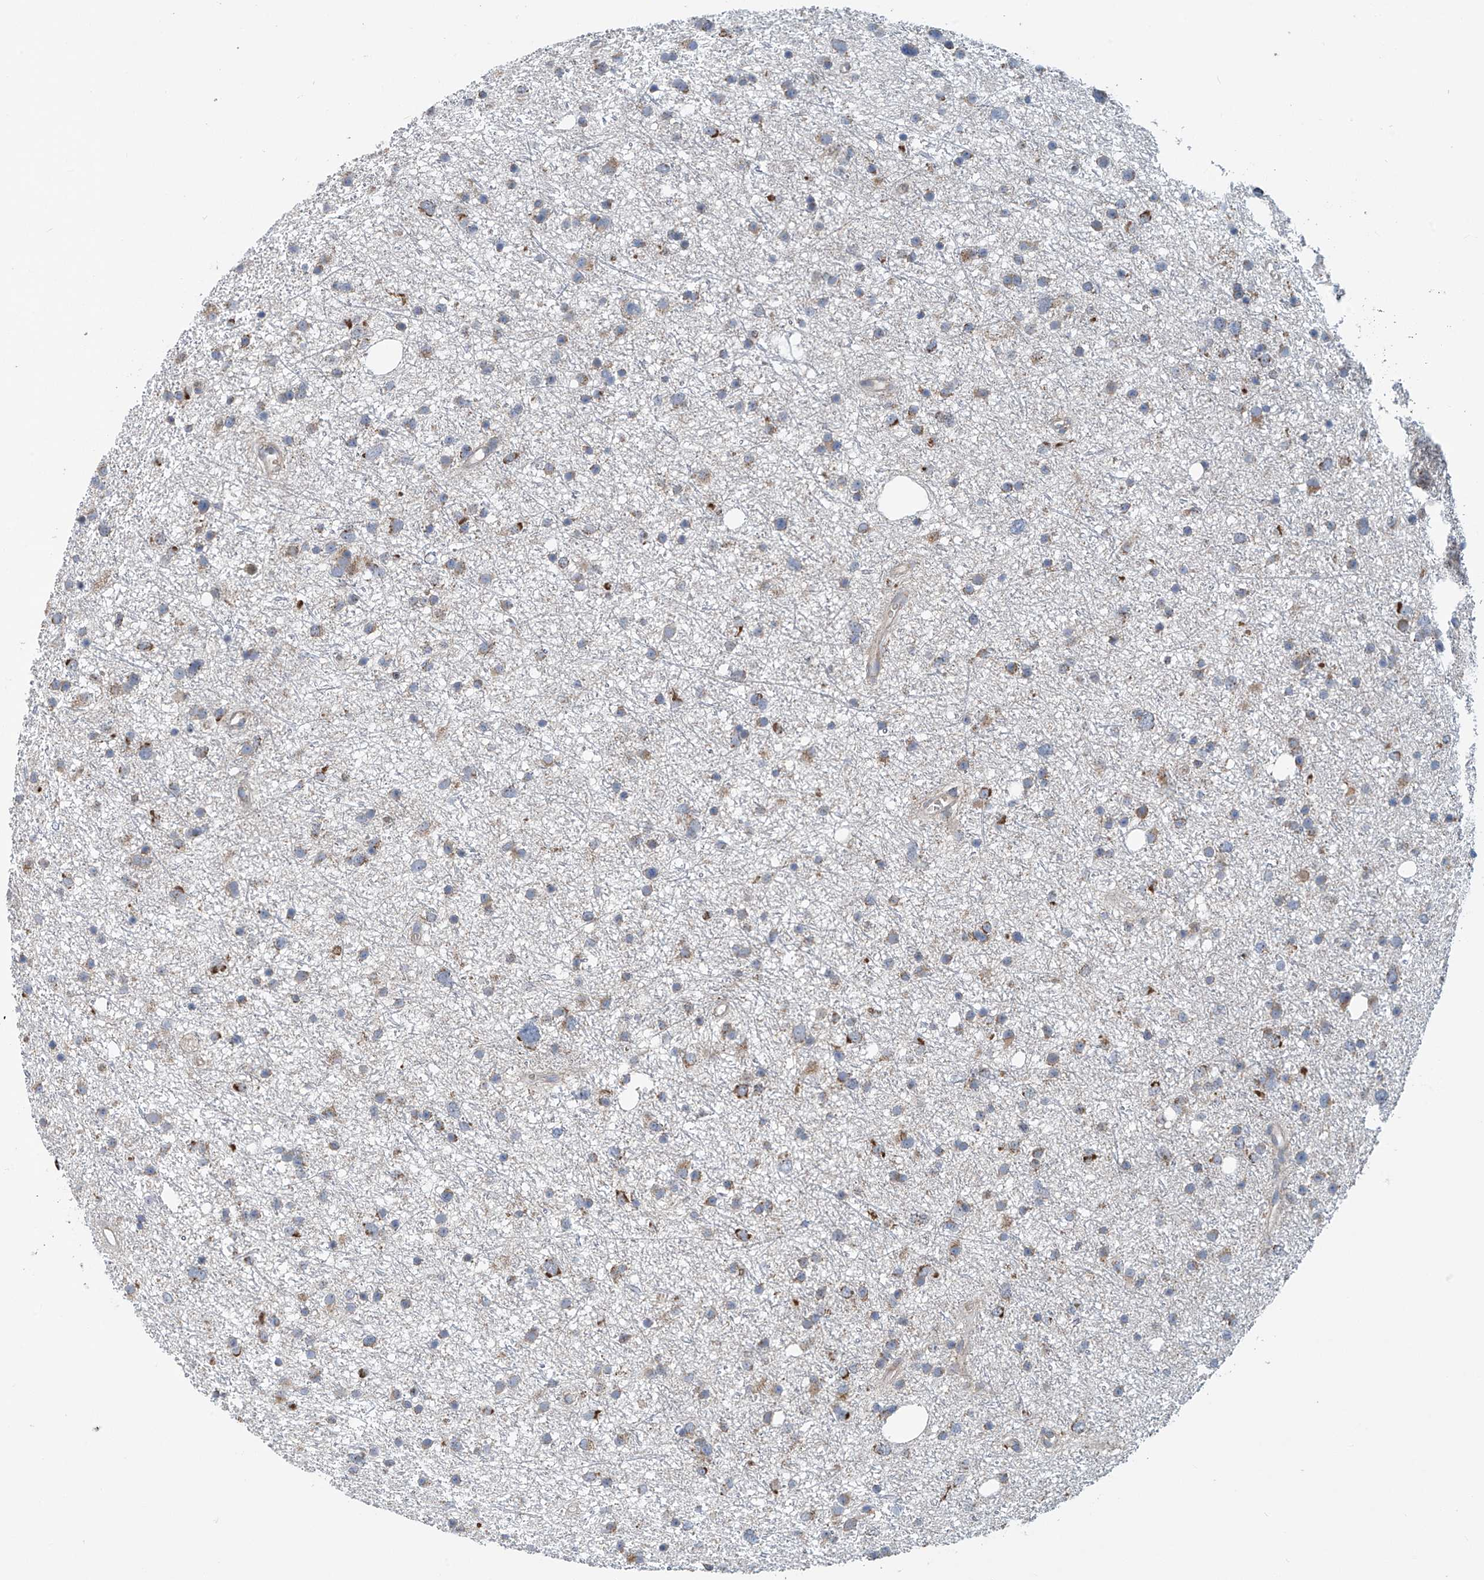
{"staining": {"intensity": "moderate", "quantity": "<25%", "location": "cytoplasmic/membranous"}, "tissue": "glioma", "cell_type": "Tumor cells", "image_type": "cancer", "snomed": [{"axis": "morphology", "description": "Glioma, malignant, Low grade"}, {"axis": "topography", "description": "Cerebral cortex"}], "caption": "Immunohistochemistry micrograph of neoplastic tissue: human malignant glioma (low-grade) stained using immunohistochemistry (IHC) reveals low levels of moderate protein expression localized specifically in the cytoplasmic/membranous of tumor cells, appearing as a cytoplasmic/membranous brown color.", "gene": "COMMD1", "patient": {"sex": "female", "age": 39}}